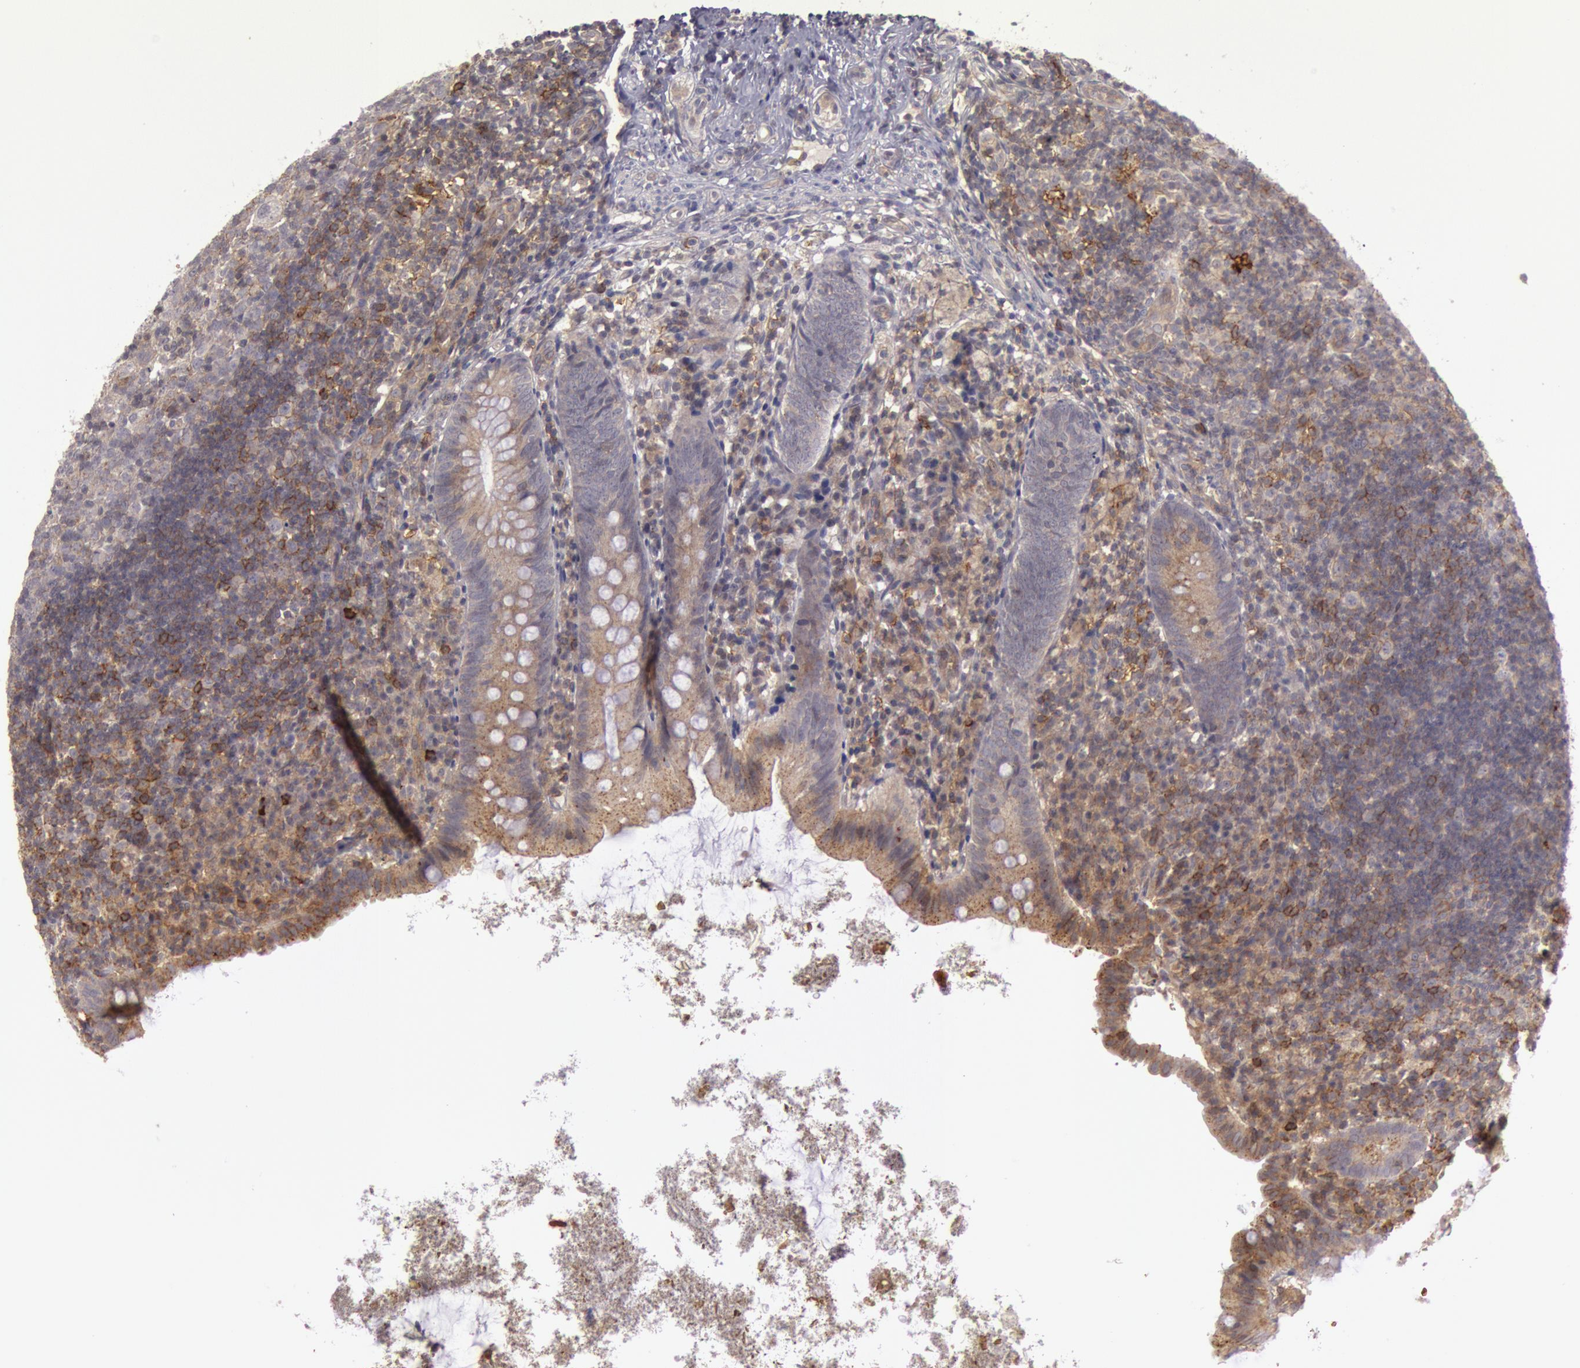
{"staining": {"intensity": "weak", "quantity": ">75%", "location": "cytoplasmic/membranous"}, "tissue": "appendix", "cell_type": "Glandular cells", "image_type": "normal", "snomed": [{"axis": "morphology", "description": "Normal tissue, NOS"}, {"axis": "topography", "description": "Appendix"}], "caption": "Immunohistochemistry (IHC) of unremarkable appendix demonstrates low levels of weak cytoplasmic/membranous positivity in approximately >75% of glandular cells. The protein of interest is shown in brown color, while the nuclei are stained blue.", "gene": "TRIB2", "patient": {"sex": "female", "age": 9}}